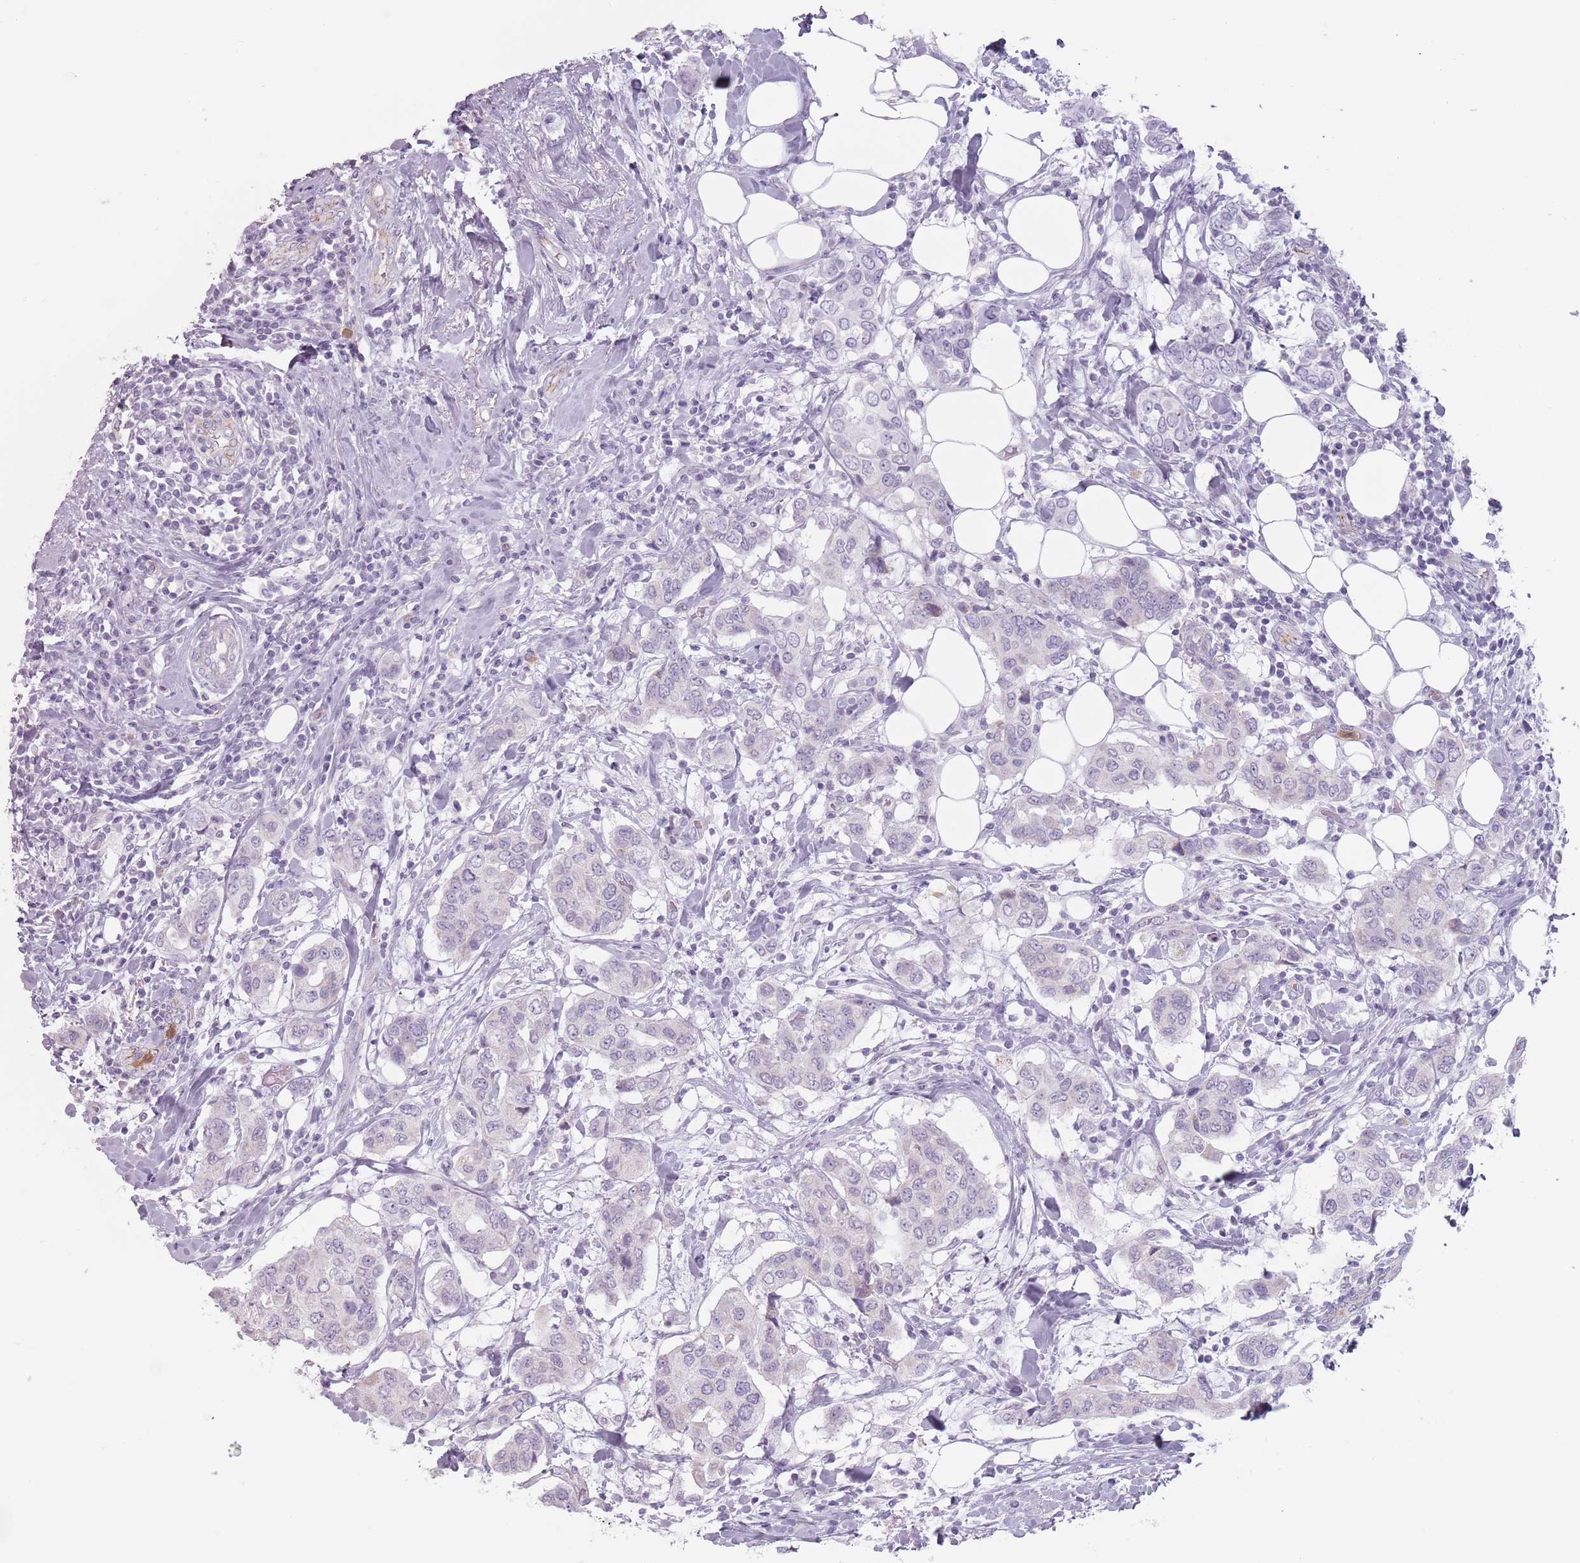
{"staining": {"intensity": "negative", "quantity": "none", "location": "none"}, "tissue": "breast cancer", "cell_type": "Tumor cells", "image_type": "cancer", "snomed": [{"axis": "morphology", "description": "Lobular carcinoma"}, {"axis": "topography", "description": "Breast"}], "caption": "Tumor cells are negative for brown protein staining in lobular carcinoma (breast). (Stains: DAB immunohistochemistry (IHC) with hematoxylin counter stain, Microscopy: brightfield microscopy at high magnification).", "gene": "ZNF584", "patient": {"sex": "female", "age": 51}}